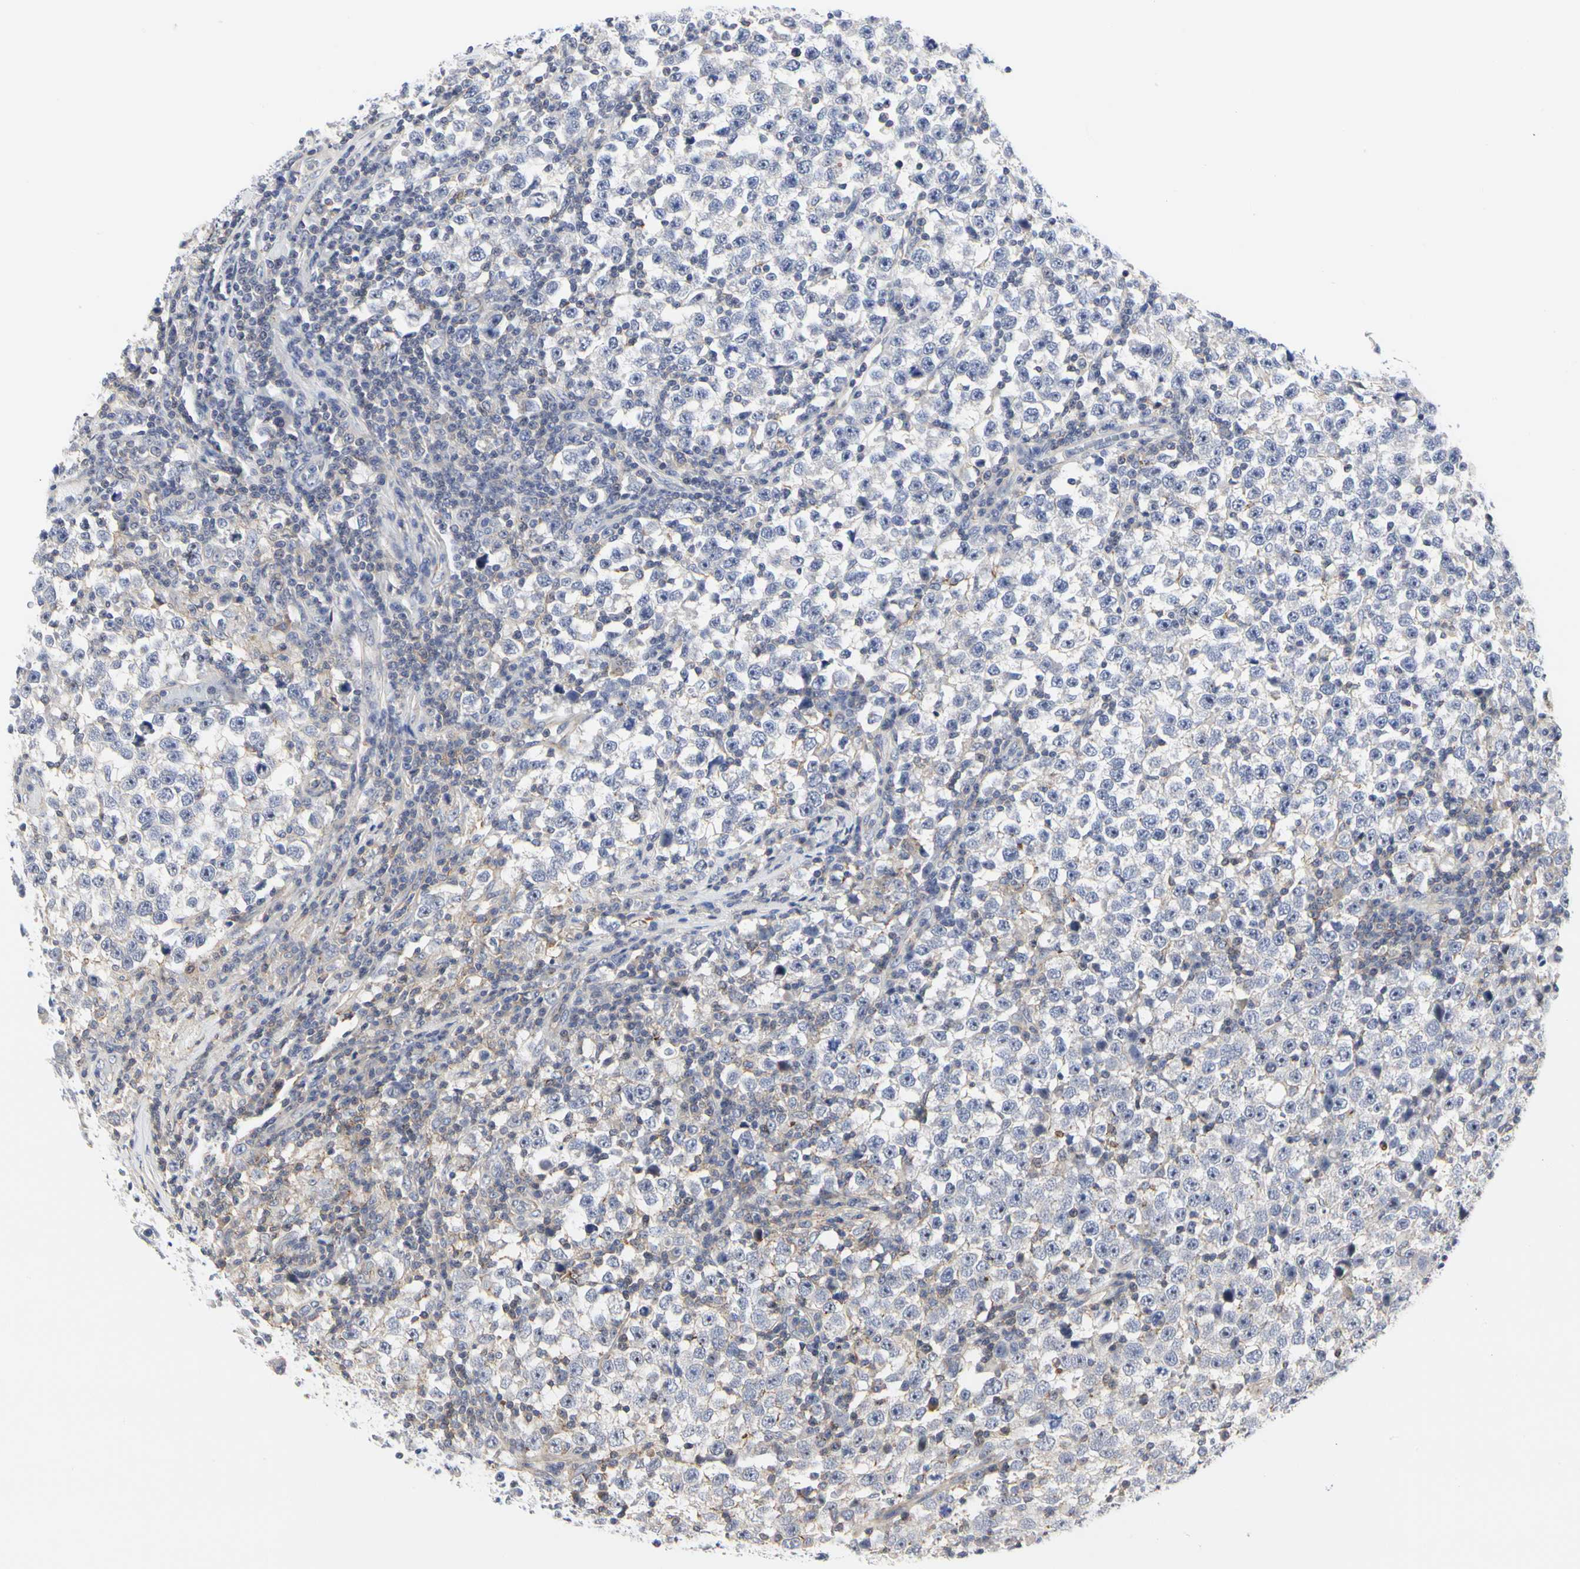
{"staining": {"intensity": "negative", "quantity": "none", "location": "none"}, "tissue": "testis cancer", "cell_type": "Tumor cells", "image_type": "cancer", "snomed": [{"axis": "morphology", "description": "Seminoma, NOS"}, {"axis": "topography", "description": "Testis"}], "caption": "Testis cancer (seminoma) was stained to show a protein in brown. There is no significant expression in tumor cells. (Stains: DAB IHC with hematoxylin counter stain, Microscopy: brightfield microscopy at high magnification).", "gene": "SHANK2", "patient": {"sex": "male", "age": 43}}